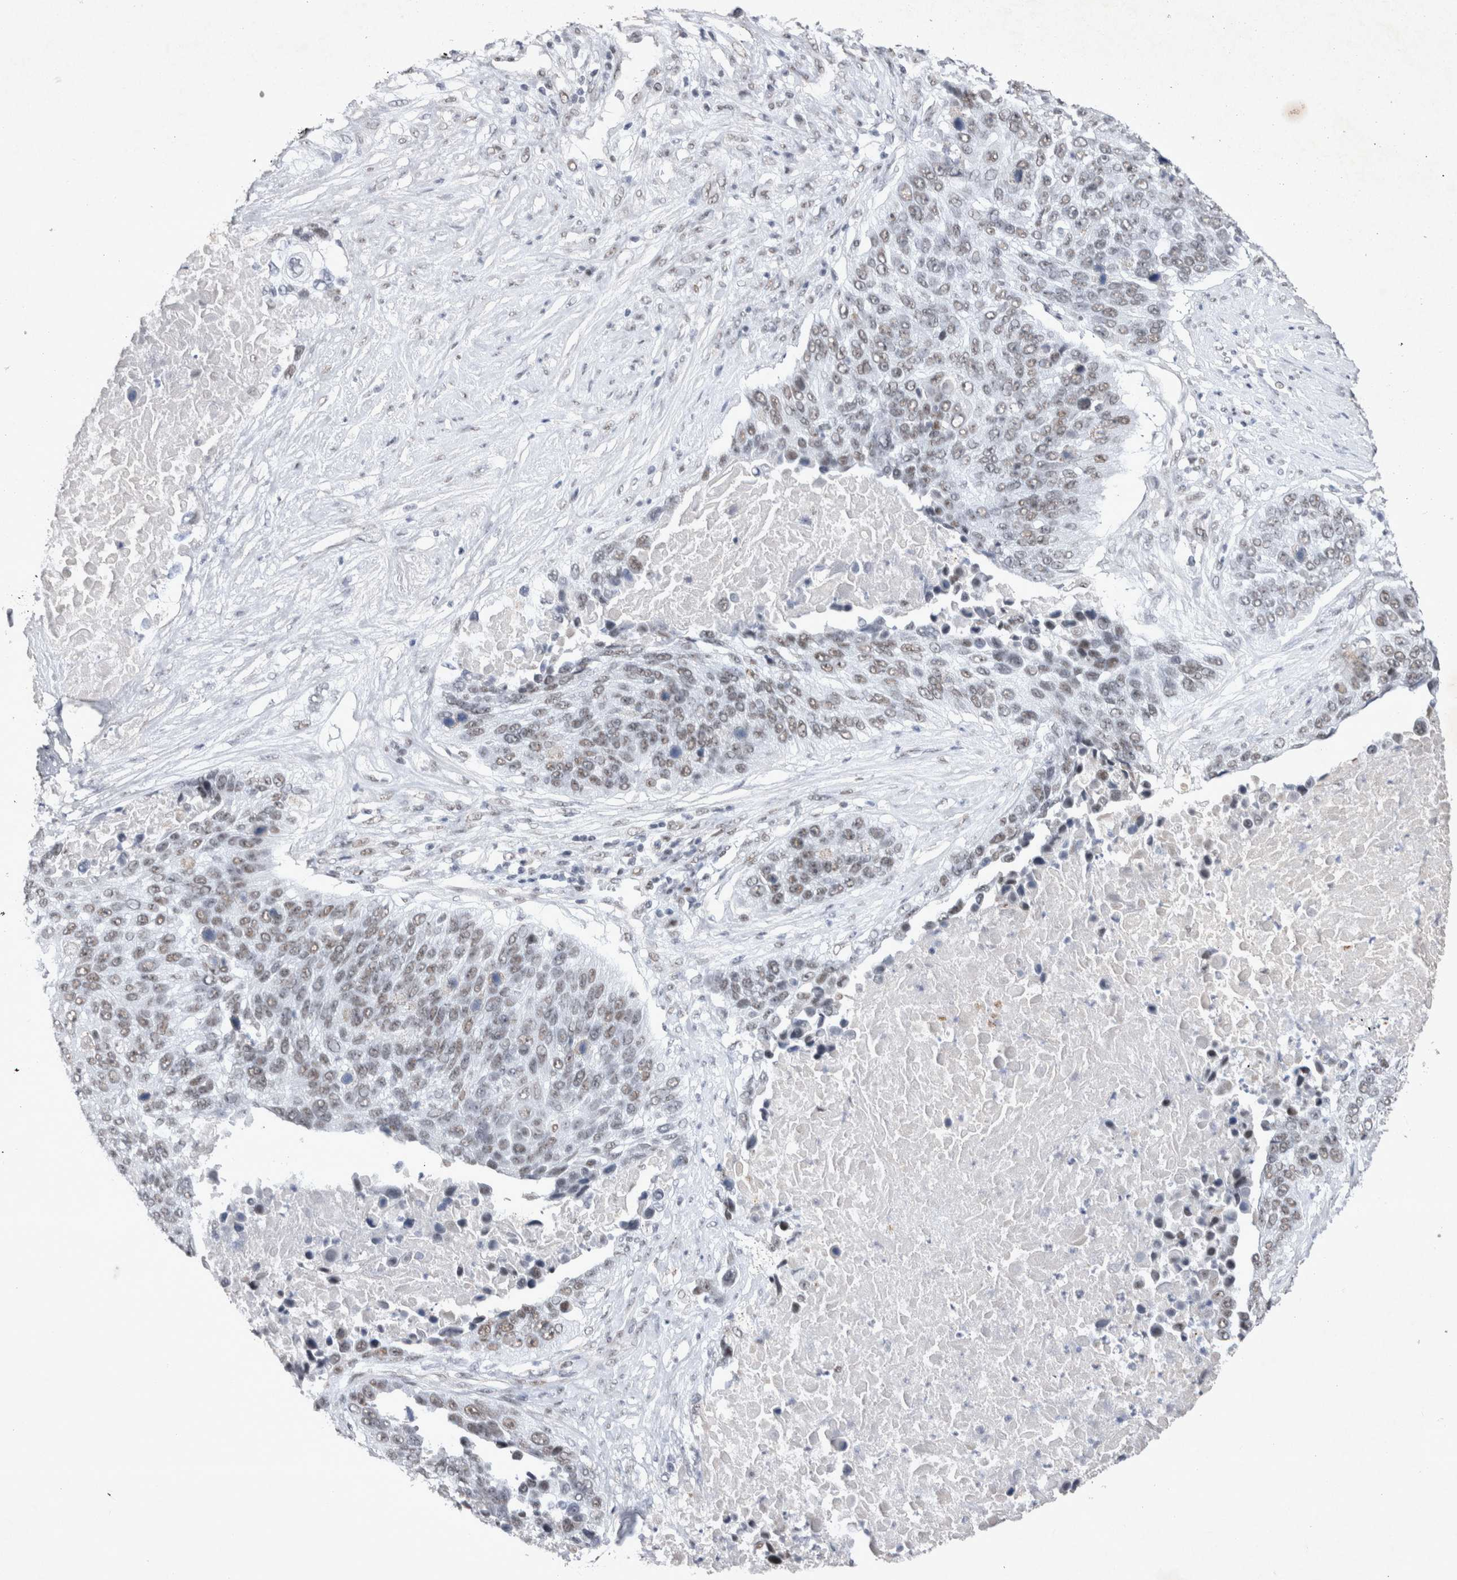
{"staining": {"intensity": "weak", "quantity": "25%-75%", "location": "nuclear"}, "tissue": "lung cancer", "cell_type": "Tumor cells", "image_type": "cancer", "snomed": [{"axis": "morphology", "description": "Squamous cell carcinoma, NOS"}, {"axis": "topography", "description": "Lung"}], "caption": "Human lung cancer stained with a brown dye displays weak nuclear positive staining in approximately 25%-75% of tumor cells.", "gene": "RBM6", "patient": {"sex": "male", "age": 66}}